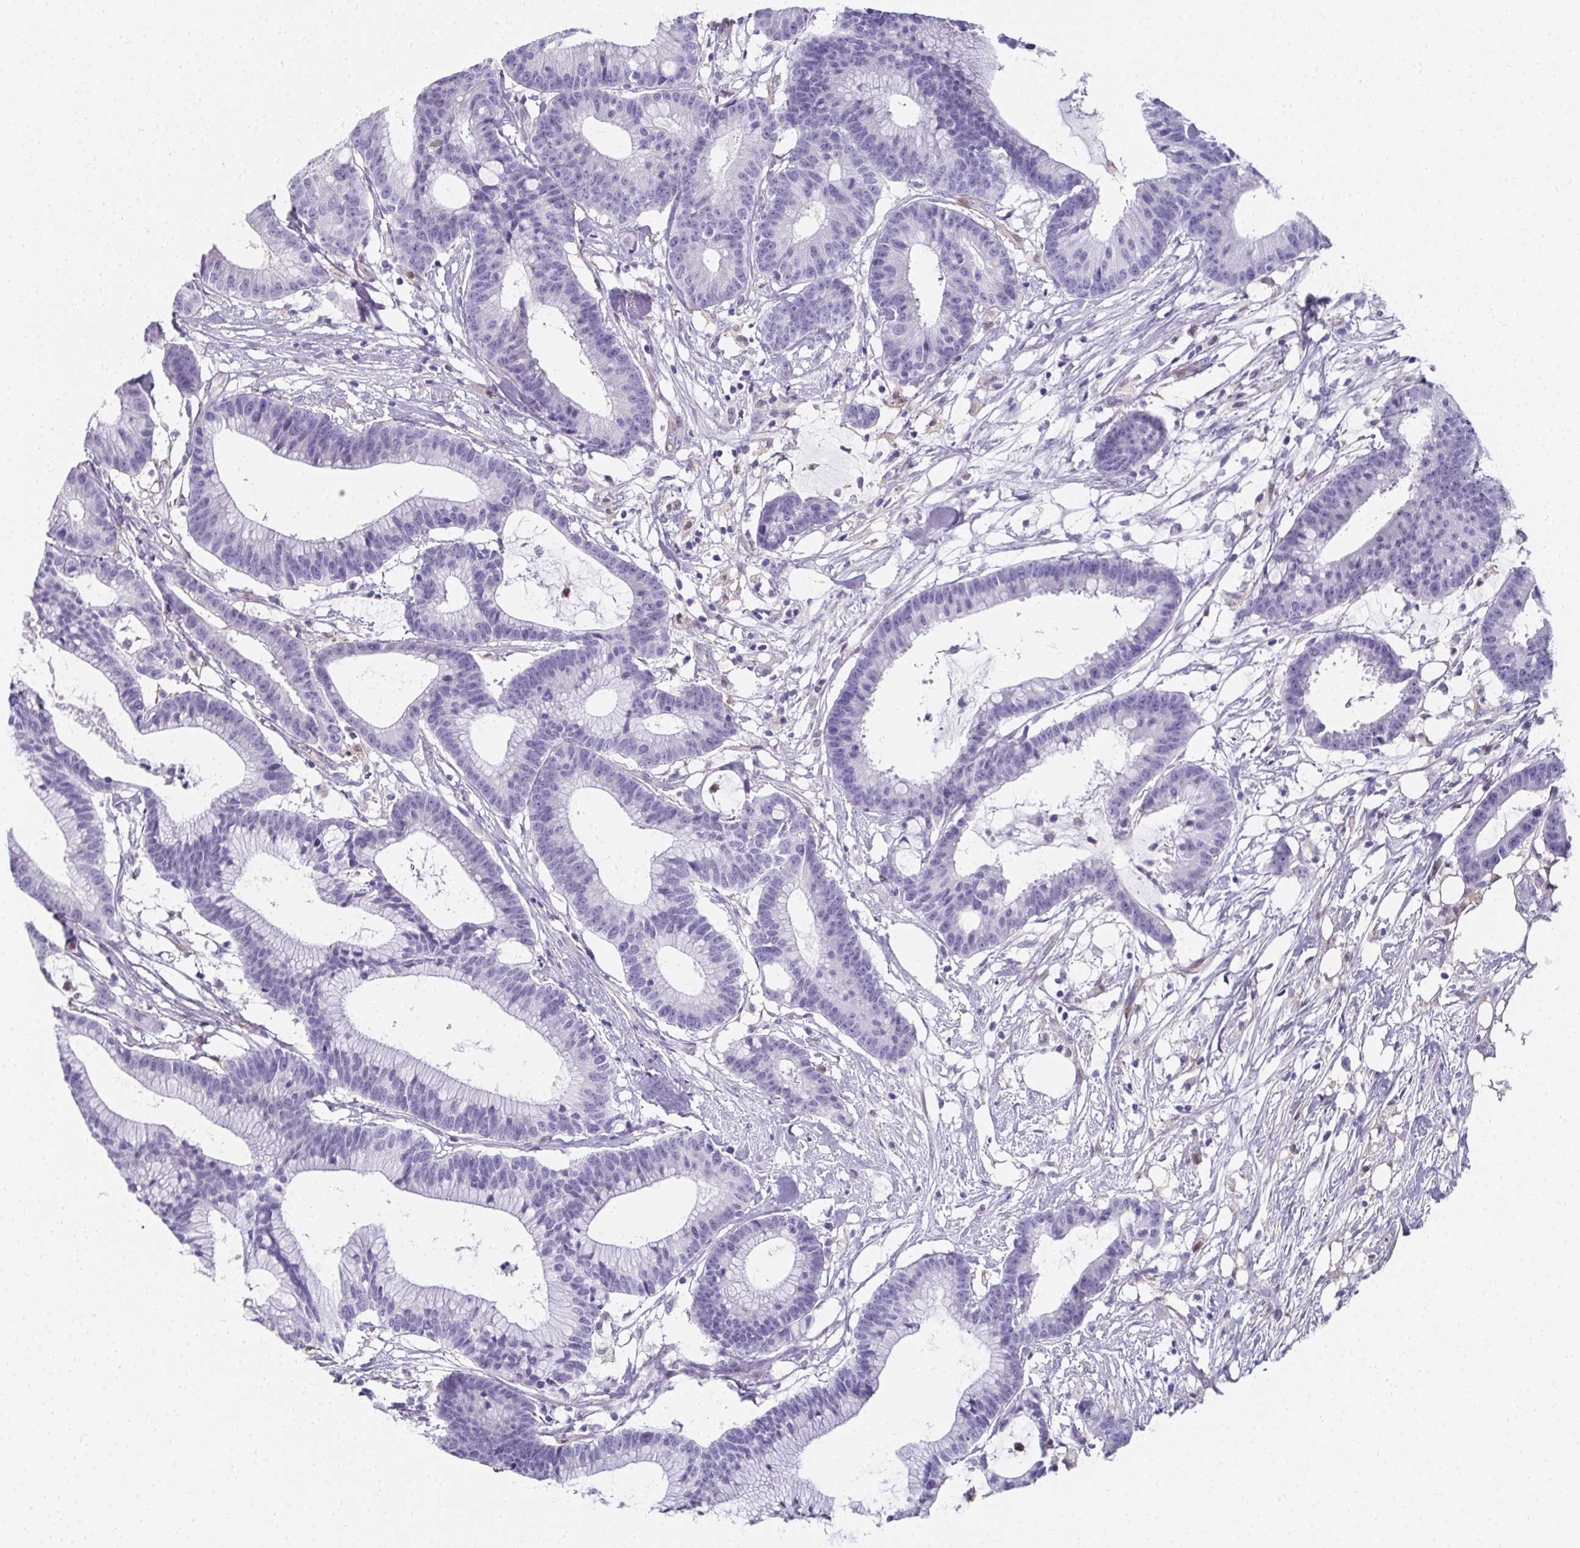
{"staining": {"intensity": "negative", "quantity": "none", "location": "none"}, "tissue": "colorectal cancer", "cell_type": "Tumor cells", "image_type": "cancer", "snomed": [{"axis": "morphology", "description": "Adenocarcinoma, NOS"}, {"axis": "topography", "description": "Colon"}], "caption": "High power microscopy histopathology image of an IHC micrograph of colorectal cancer, revealing no significant expression in tumor cells.", "gene": "RBP1", "patient": {"sex": "female", "age": 78}}